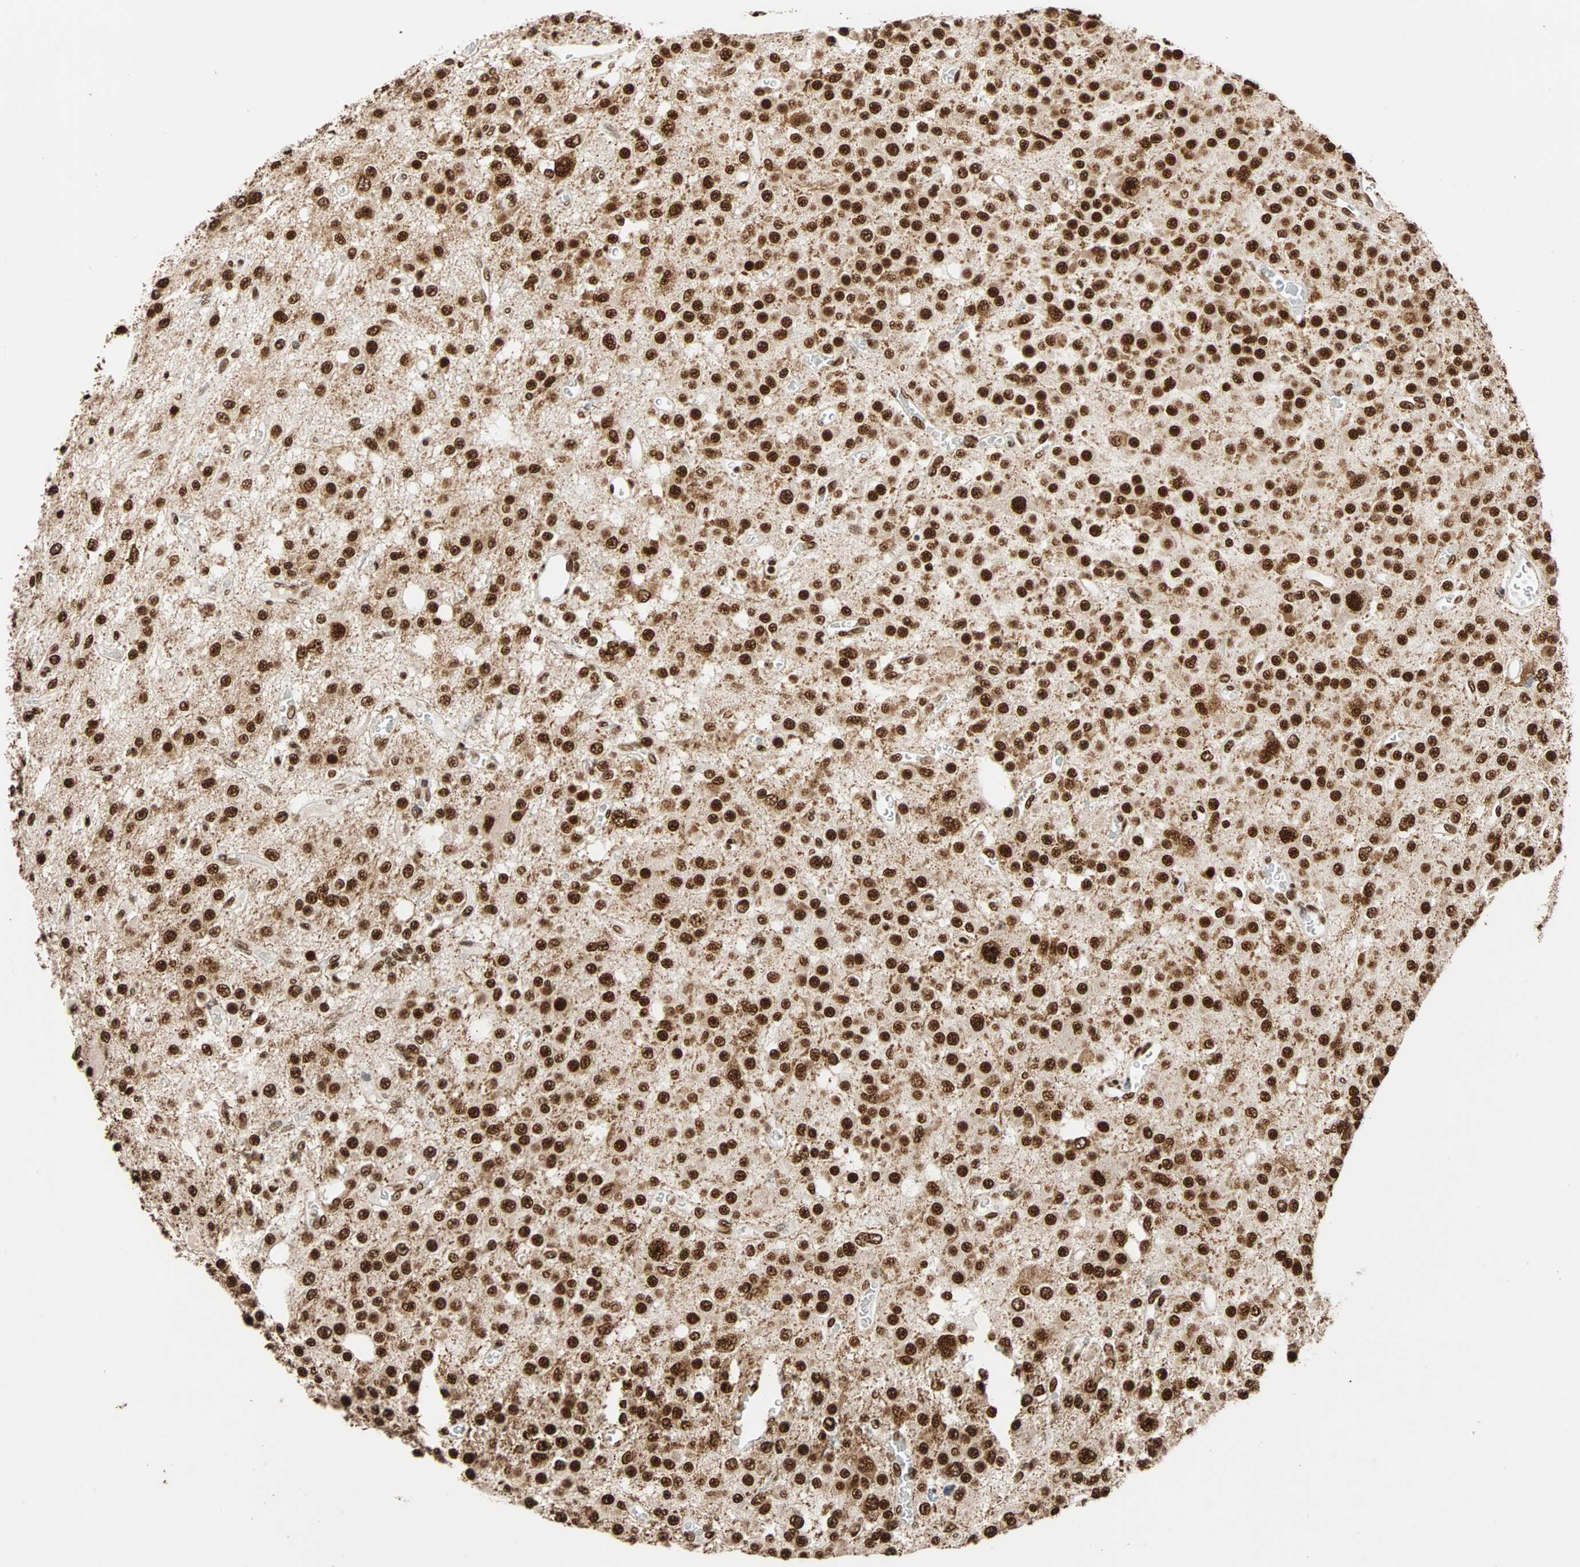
{"staining": {"intensity": "strong", "quantity": ">75%", "location": "cytoplasmic/membranous,nuclear"}, "tissue": "glioma", "cell_type": "Tumor cells", "image_type": "cancer", "snomed": [{"axis": "morphology", "description": "Glioma, malignant, Low grade"}, {"axis": "topography", "description": "Brain"}], "caption": "A brown stain labels strong cytoplasmic/membranous and nuclear positivity of a protein in human glioma tumor cells.", "gene": "ILF2", "patient": {"sex": "male", "age": 38}}